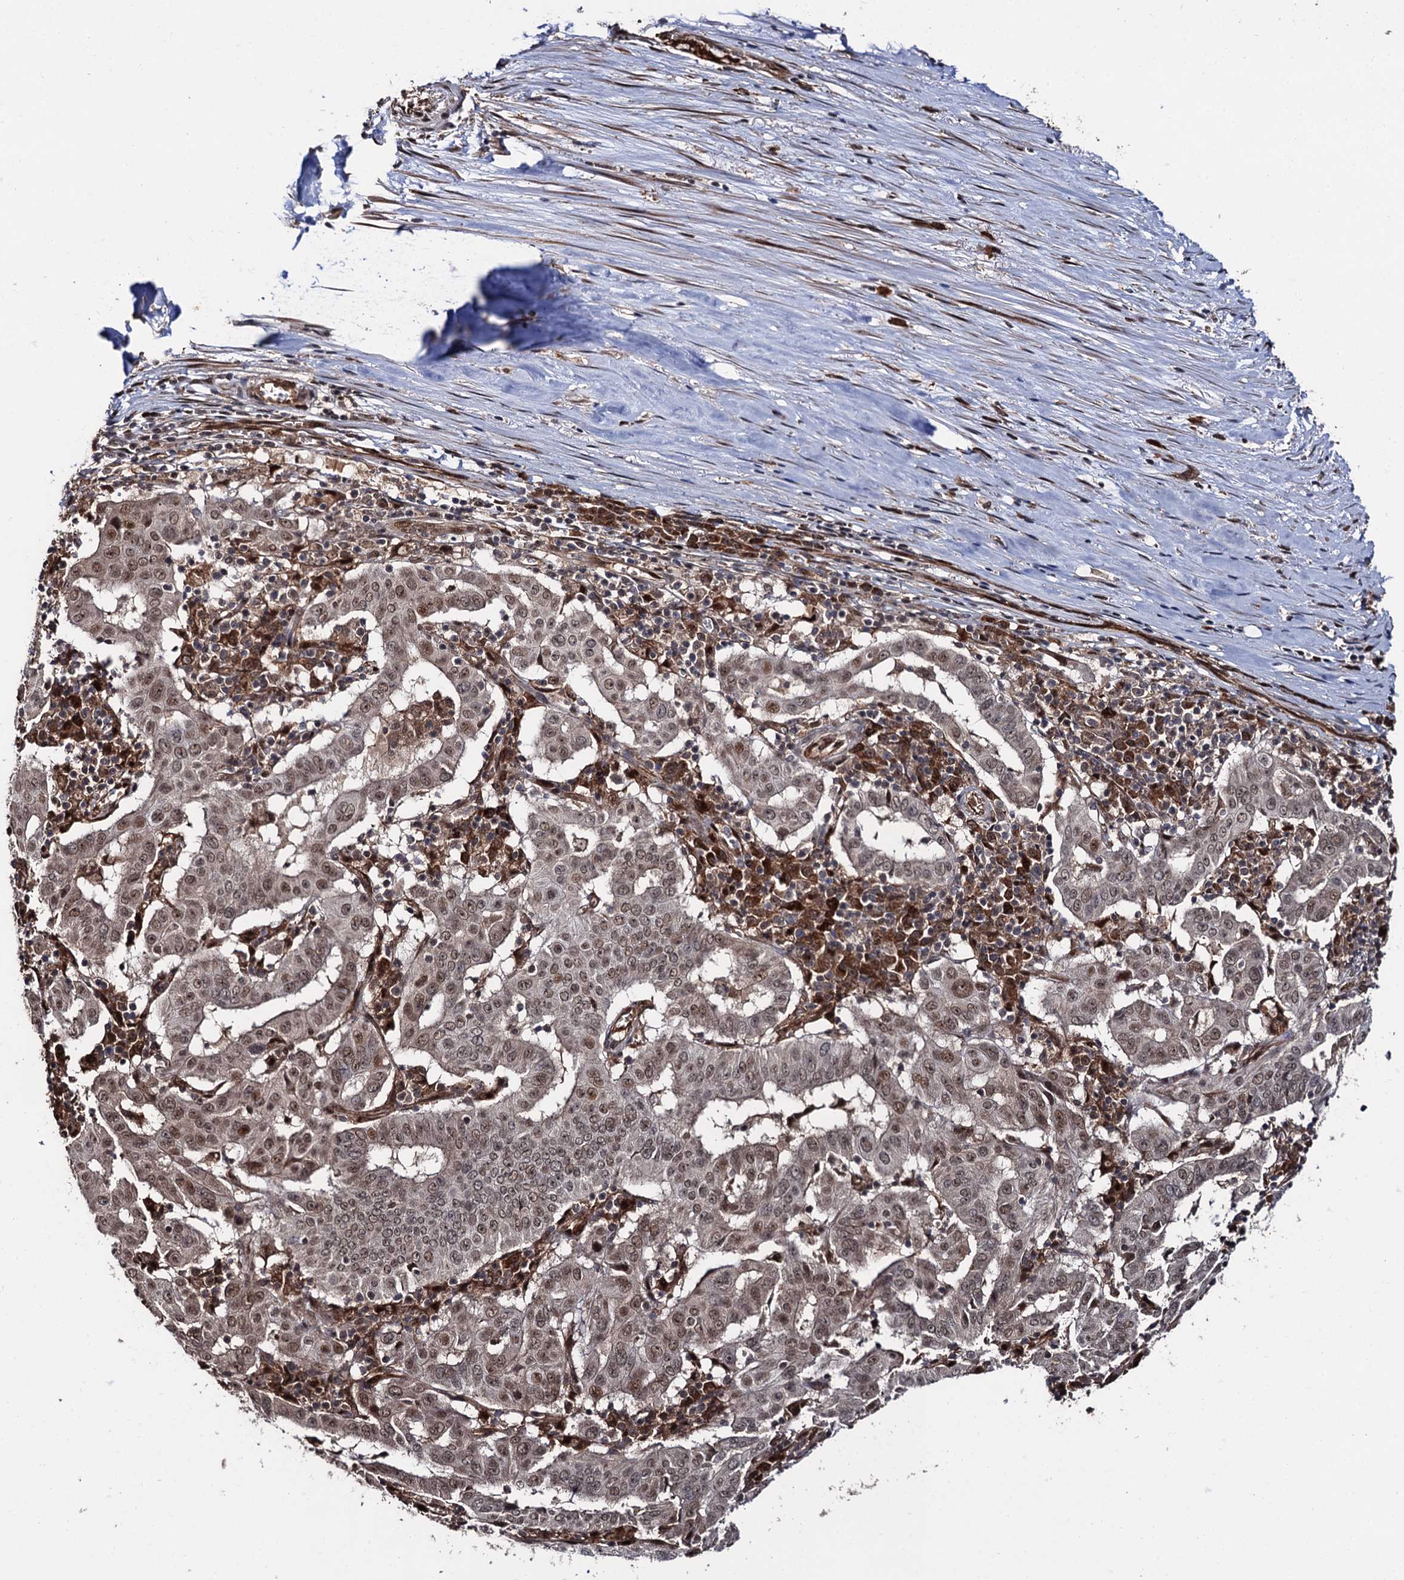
{"staining": {"intensity": "moderate", "quantity": ">75%", "location": "nuclear"}, "tissue": "pancreatic cancer", "cell_type": "Tumor cells", "image_type": "cancer", "snomed": [{"axis": "morphology", "description": "Adenocarcinoma, NOS"}, {"axis": "topography", "description": "Pancreas"}], "caption": "Protein staining demonstrates moderate nuclear positivity in approximately >75% of tumor cells in pancreatic cancer (adenocarcinoma).", "gene": "CDC23", "patient": {"sex": "male", "age": 63}}